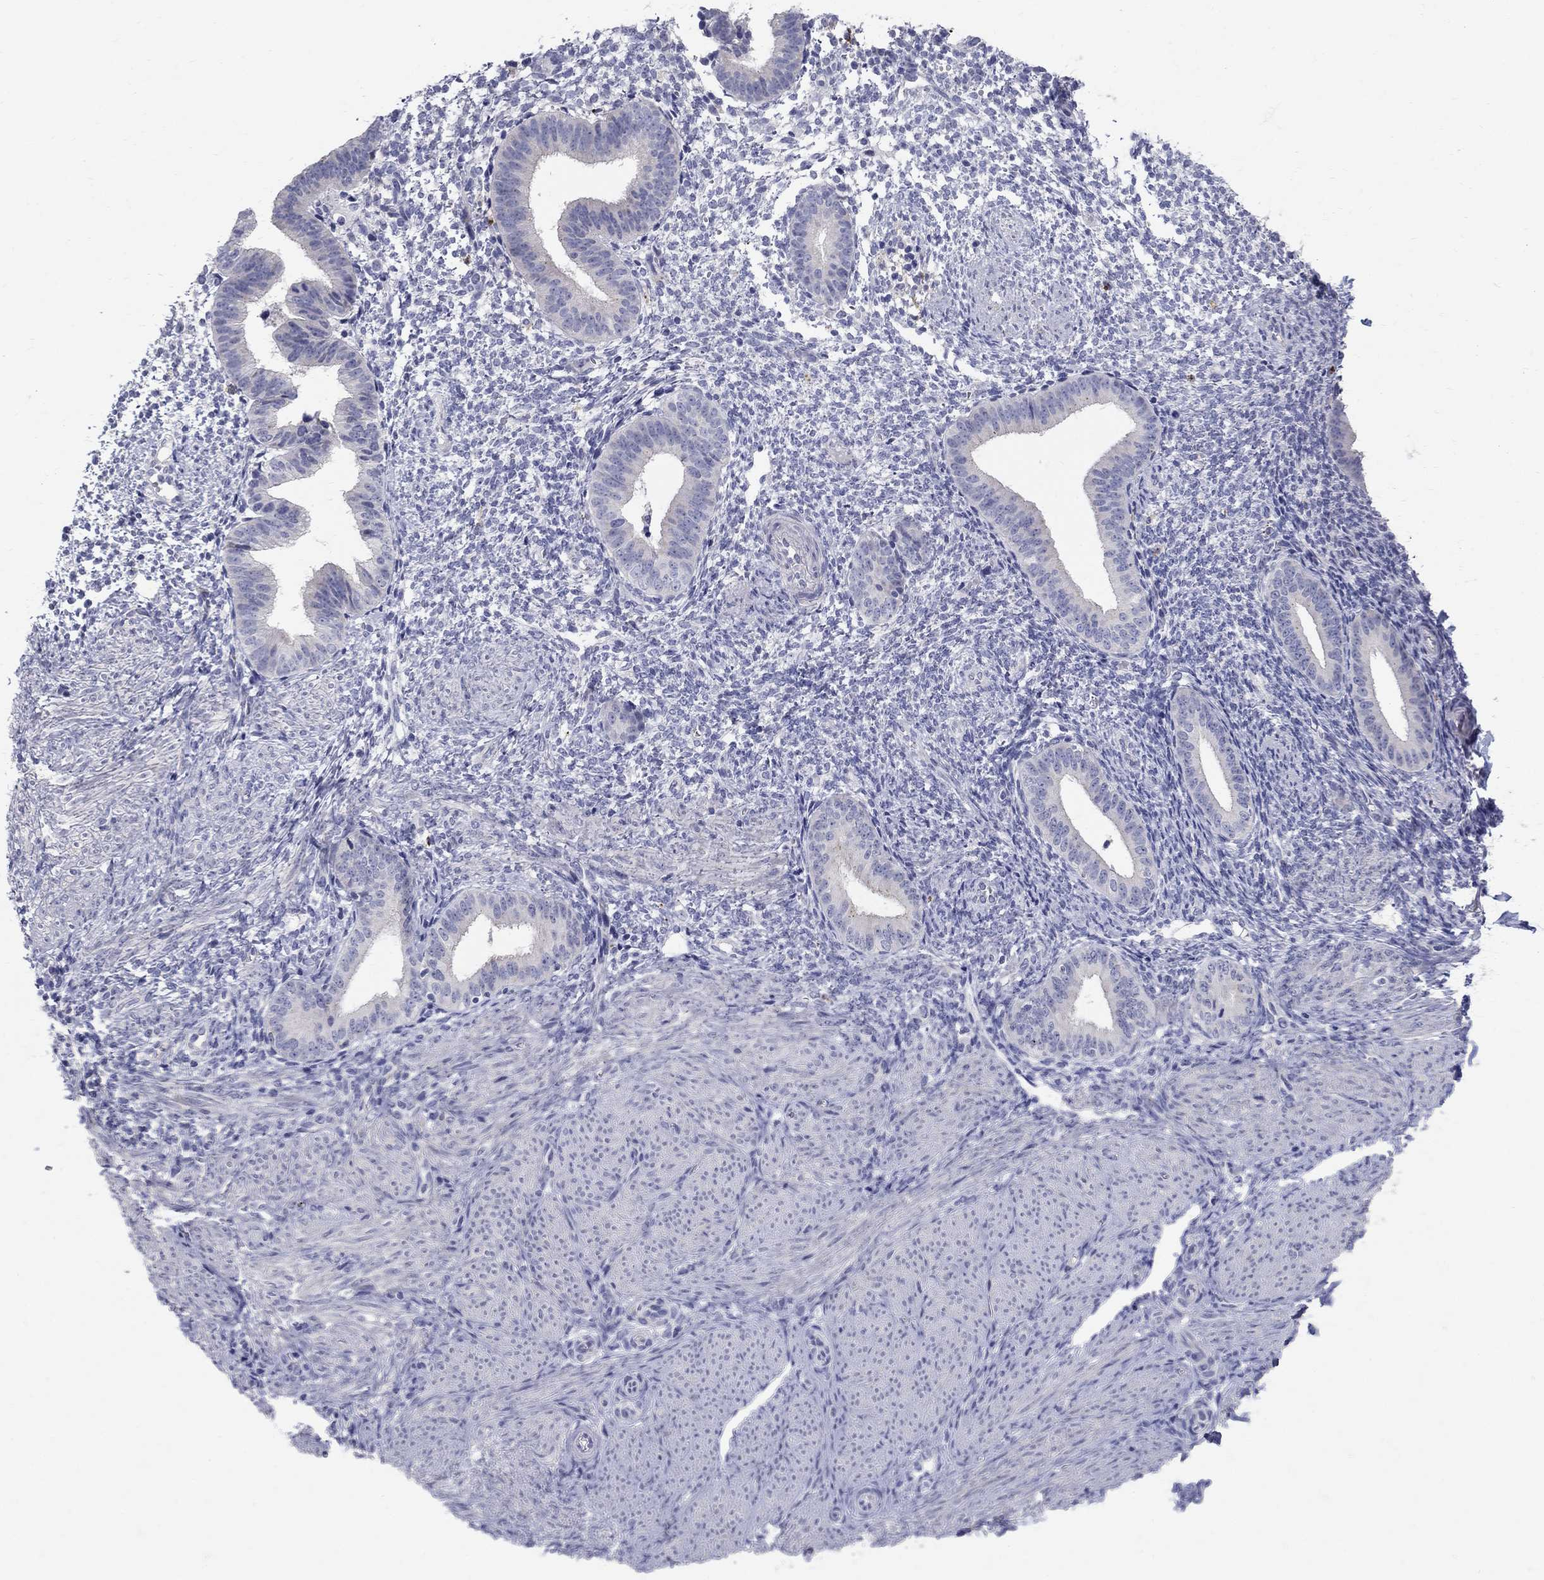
{"staining": {"intensity": "negative", "quantity": "none", "location": "none"}, "tissue": "endometrium", "cell_type": "Cells in endometrial stroma", "image_type": "normal", "snomed": [{"axis": "morphology", "description": "Normal tissue, NOS"}, {"axis": "topography", "description": "Endometrium"}], "caption": "Histopathology image shows no protein expression in cells in endometrial stroma of benign endometrium. (DAB (3,3'-diaminobenzidine) immunohistochemistry with hematoxylin counter stain).", "gene": "TP53TG5", "patient": {"sex": "female", "age": 47}}